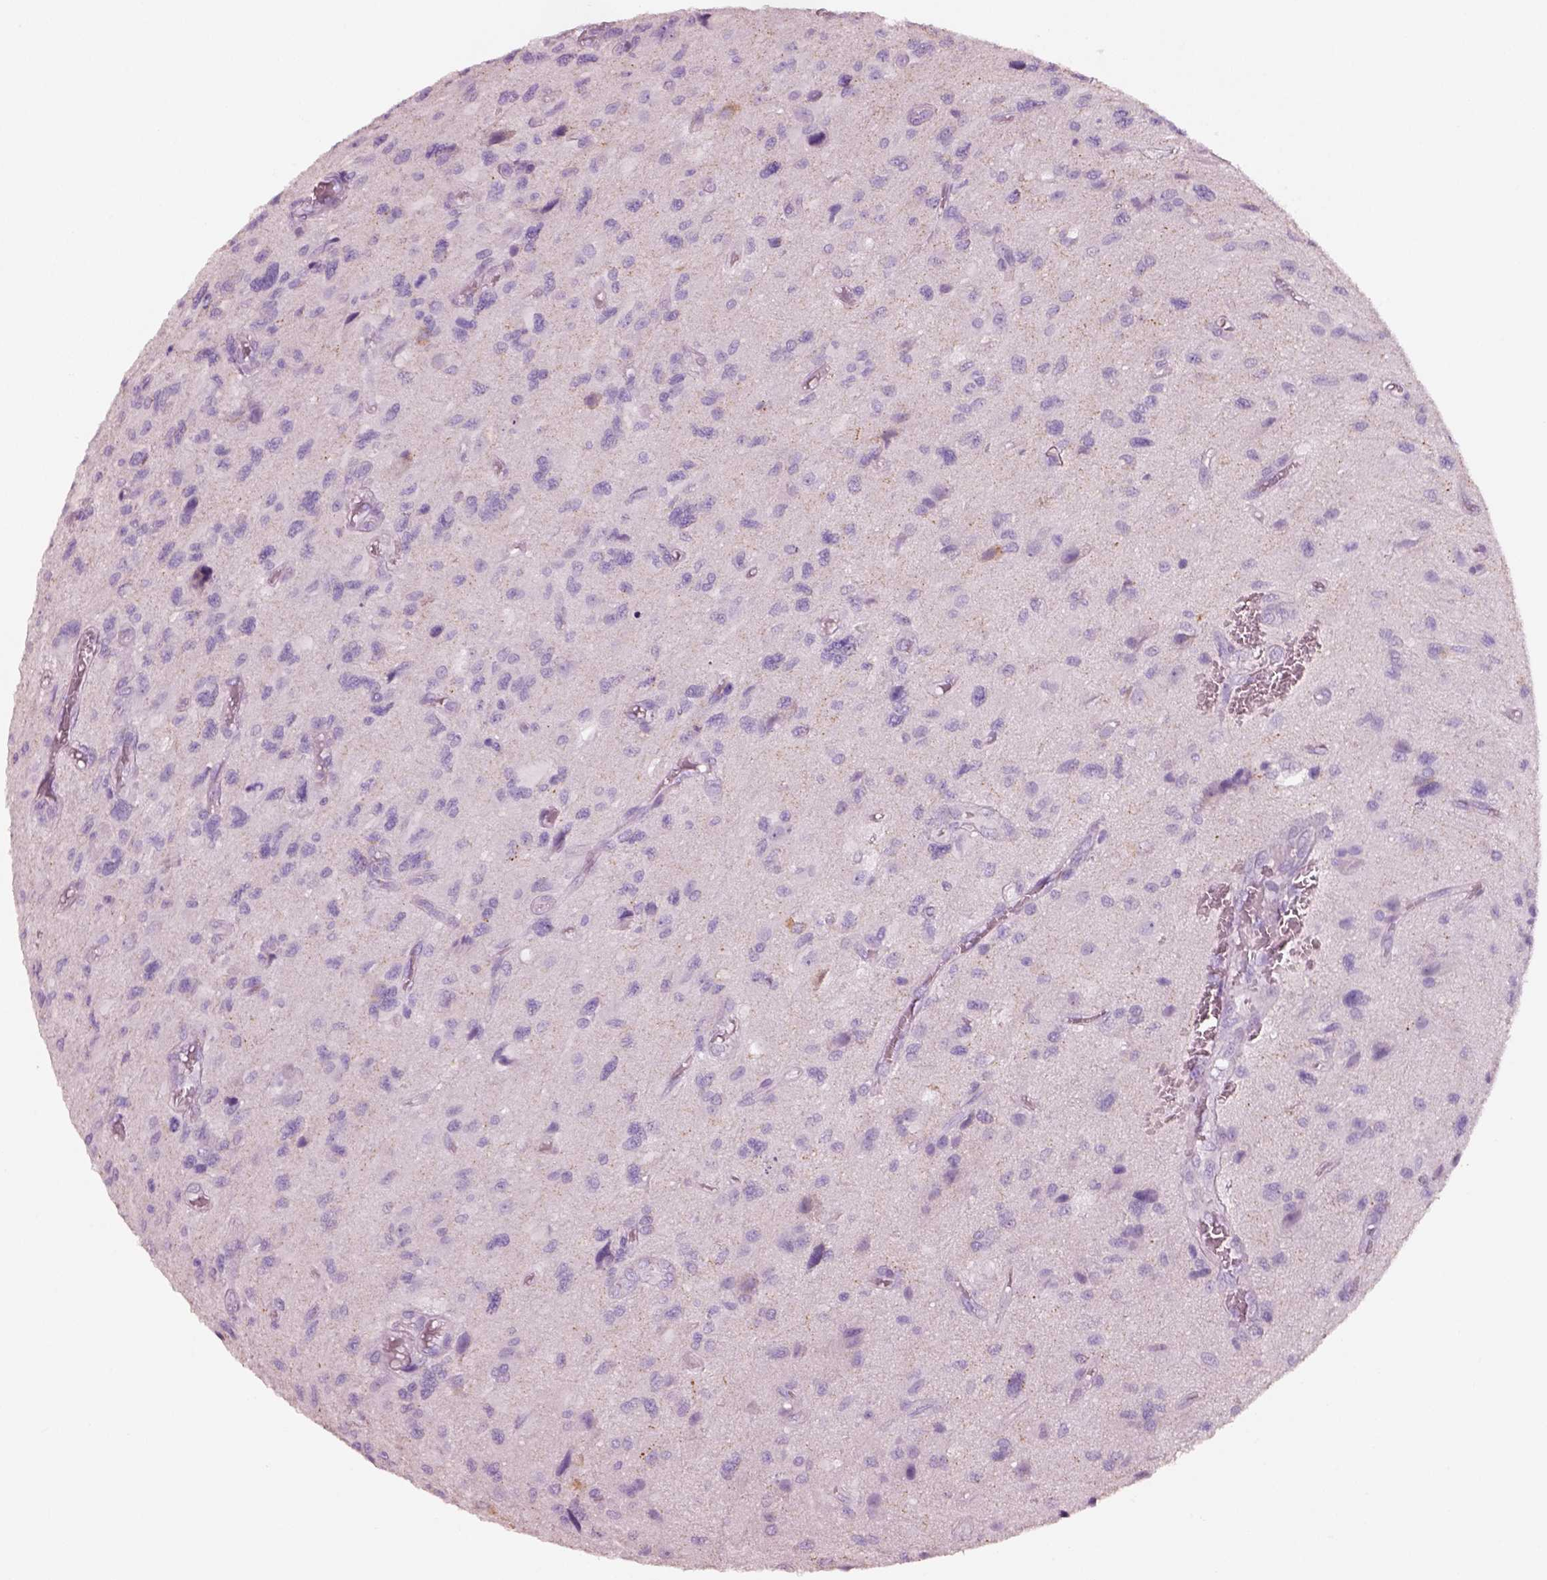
{"staining": {"intensity": "negative", "quantity": "none", "location": "none"}, "tissue": "glioma", "cell_type": "Tumor cells", "image_type": "cancer", "snomed": [{"axis": "morphology", "description": "Glioma, malignant, NOS"}, {"axis": "morphology", "description": "Glioma, malignant, High grade"}, {"axis": "topography", "description": "Brain"}], "caption": "Tumor cells are negative for protein expression in human glioma.", "gene": "PNOC", "patient": {"sex": "female", "age": 71}}